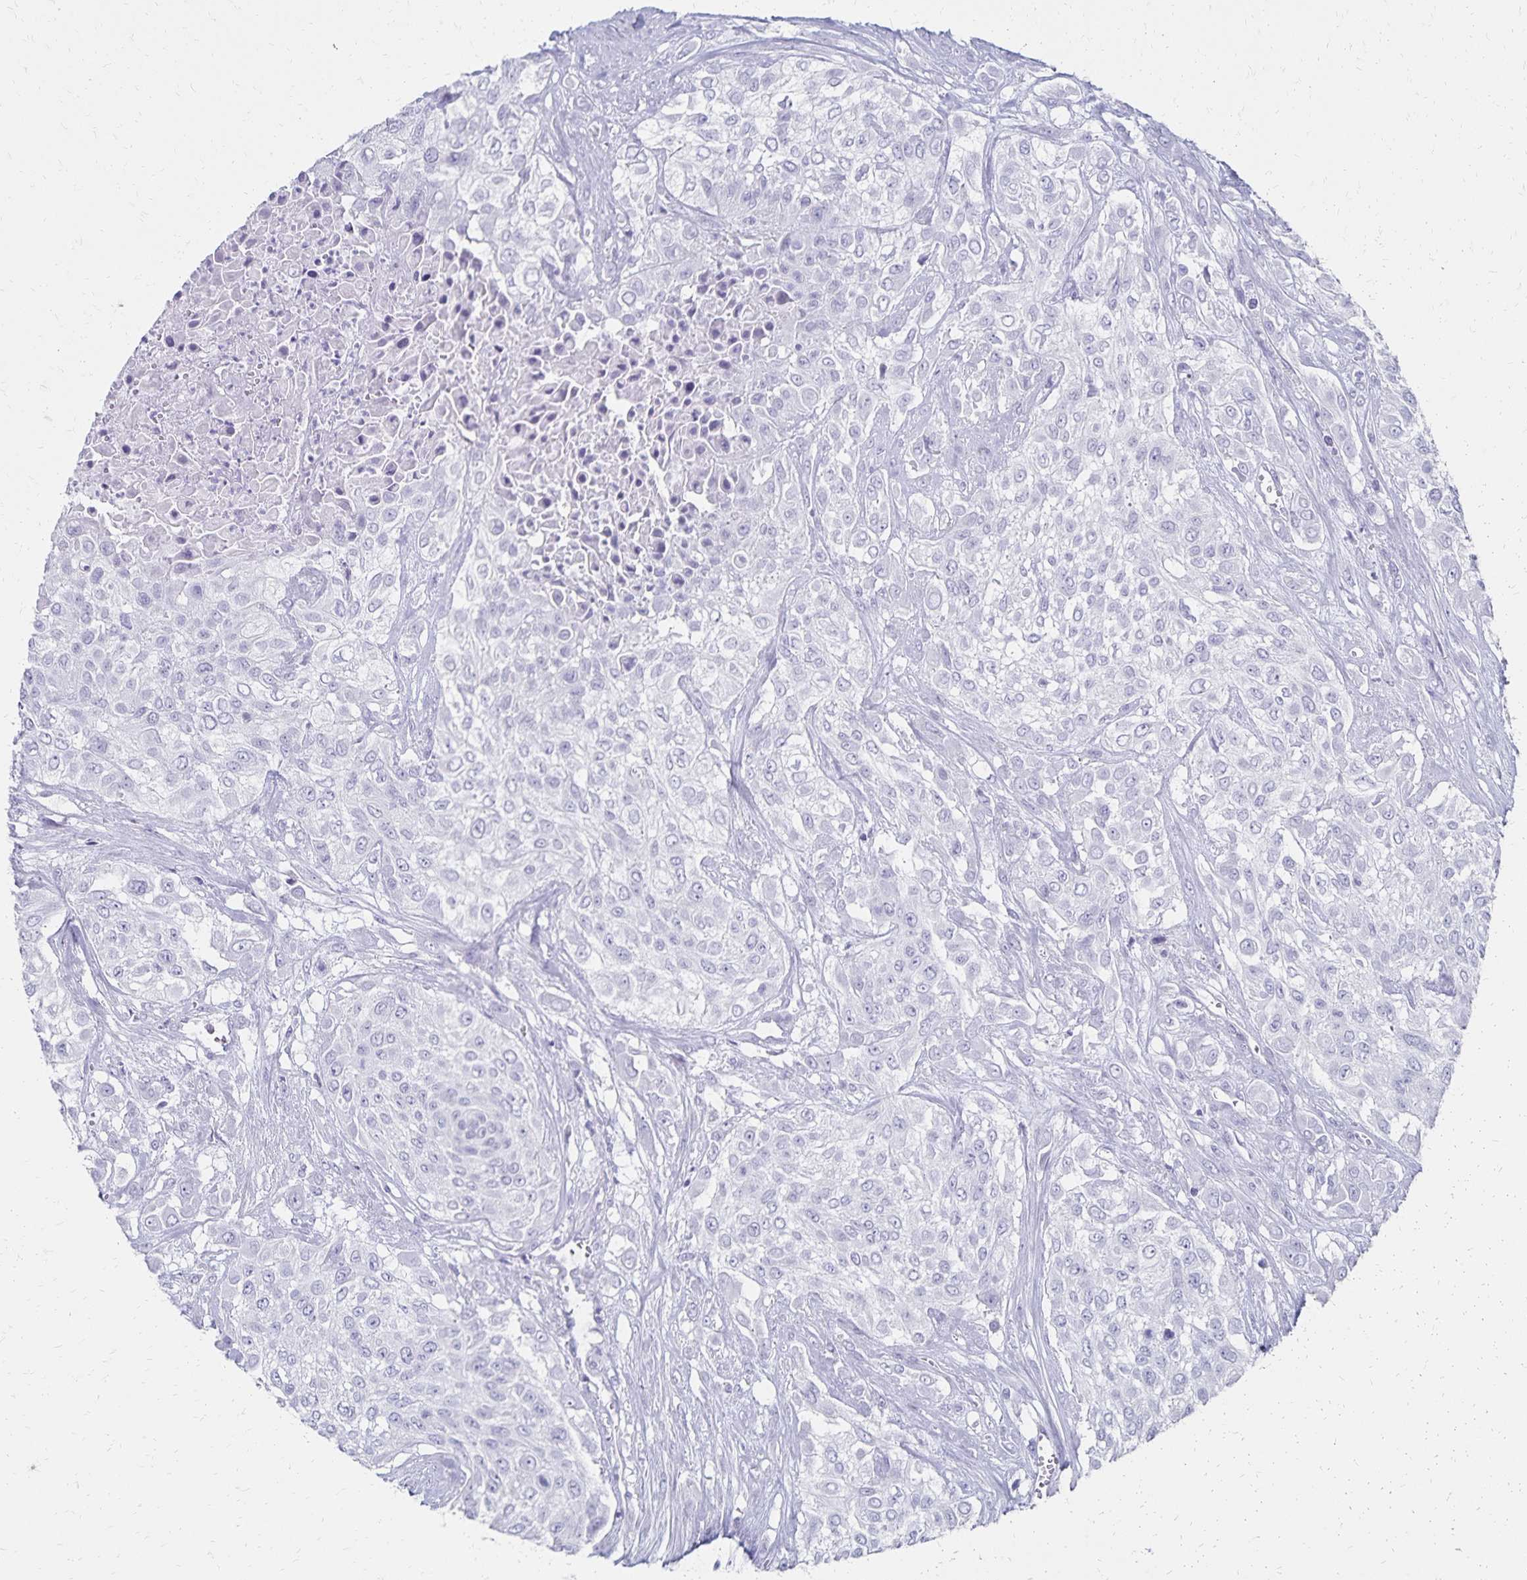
{"staining": {"intensity": "negative", "quantity": "none", "location": "none"}, "tissue": "urothelial cancer", "cell_type": "Tumor cells", "image_type": "cancer", "snomed": [{"axis": "morphology", "description": "Urothelial carcinoma, High grade"}, {"axis": "topography", "description": "Urinary bladder"}], "caption": "Immunohistochemistry (IHC) of urothelial cancer displays no staining in tumor cells. (Brightfield microscopy of DAB immunohistochemistry (IHC) at high magnification).", "gene": "GIP", "patient": {"sex": "male", "age": 57}}